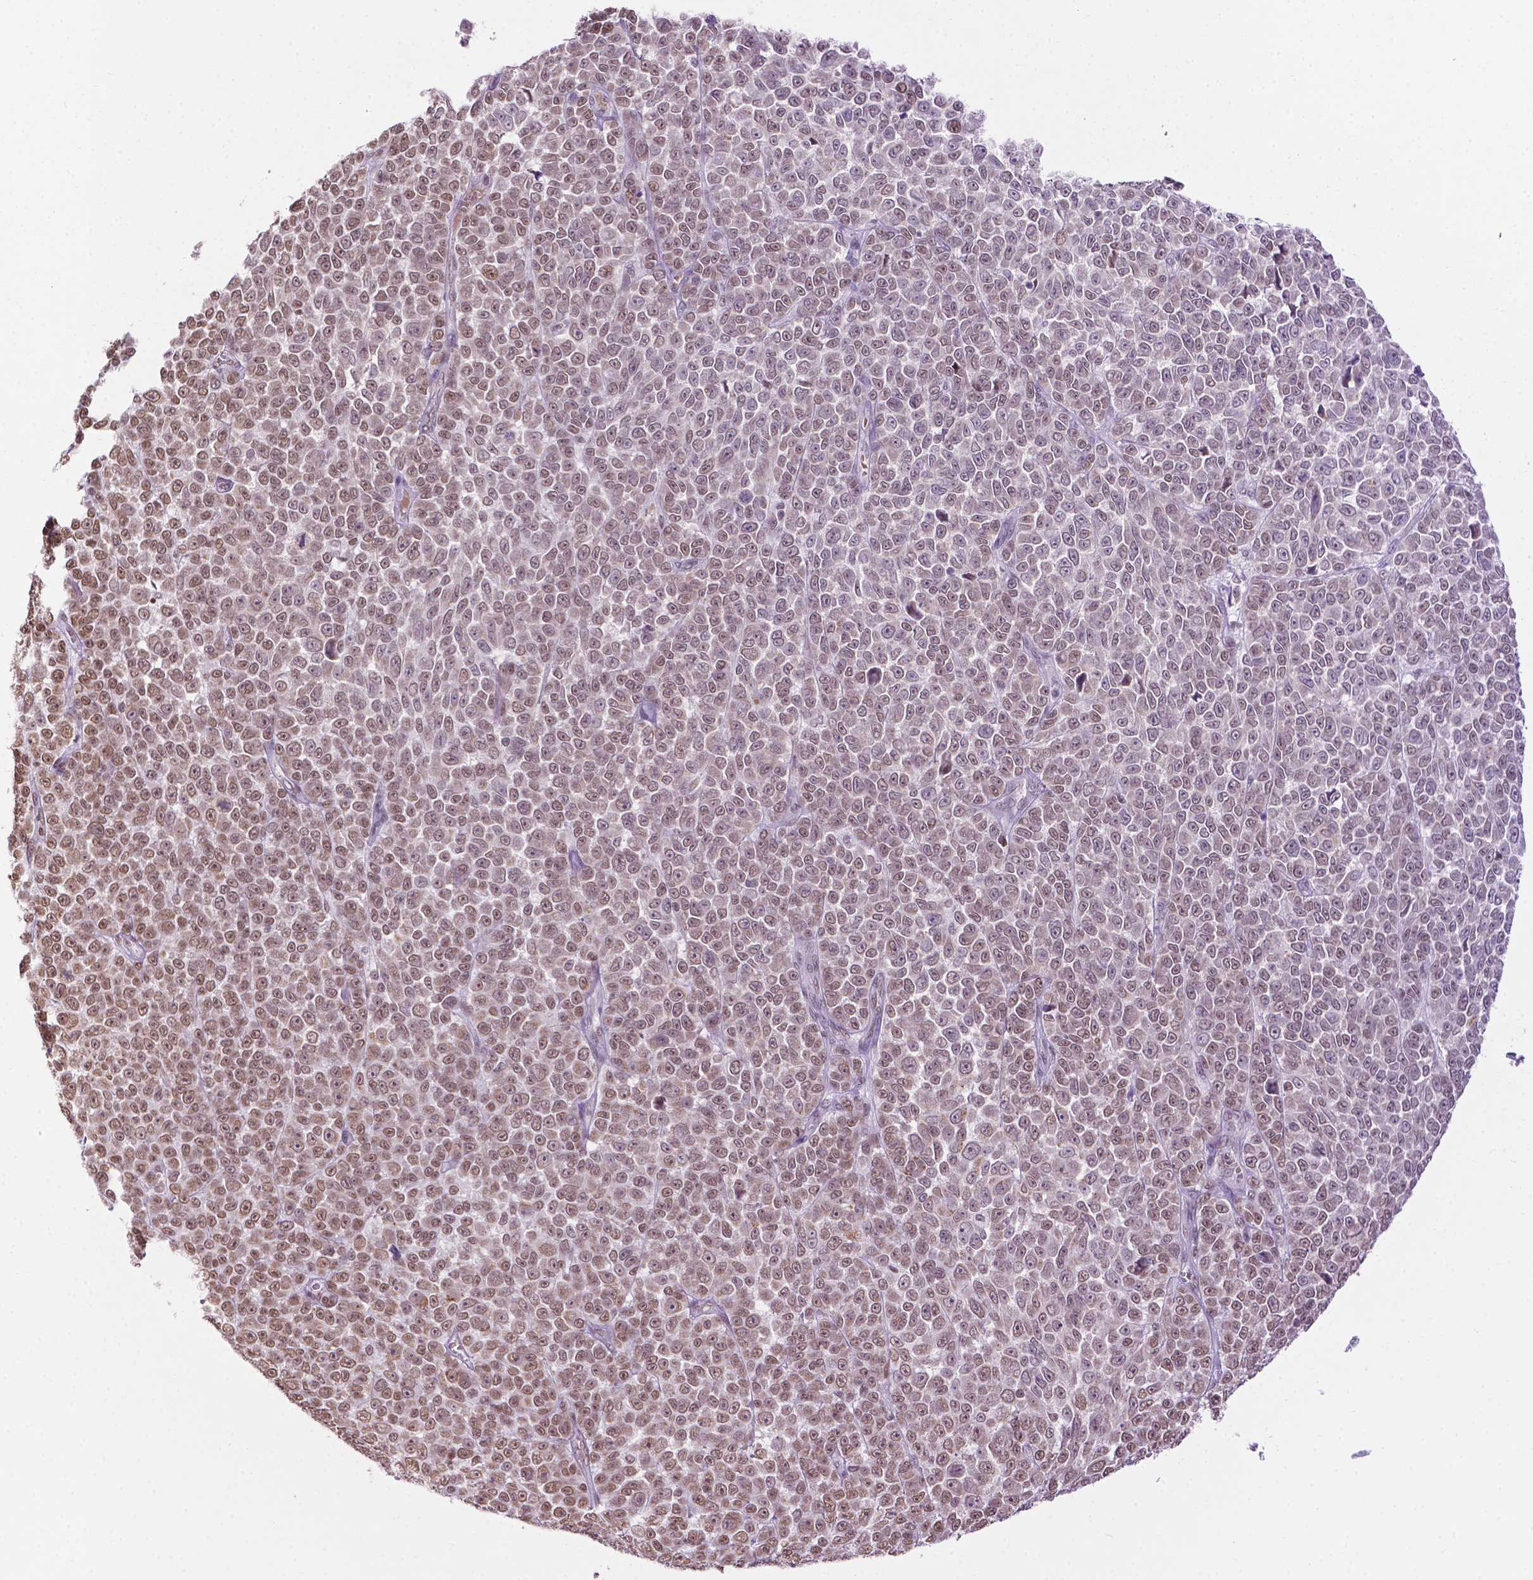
{"staining": {"intensity": "moderate", "quantity": "25%-75%", "location": "nuclear"}, "tissue": "melanoma", "cell_type": "Tumor cells", "image_type": "cancer", "snomed": [{"axis": "morphology", "description": "Malignant melanoma, NOS"}, {"axis": "topography", "description": "Skin"}], "caption": "Malignant melanoma stained with a protein marker reveals moderate staining in tumor cells.", "gene": "COL23A1", "patient": {"sex": "female", "age": 95}}